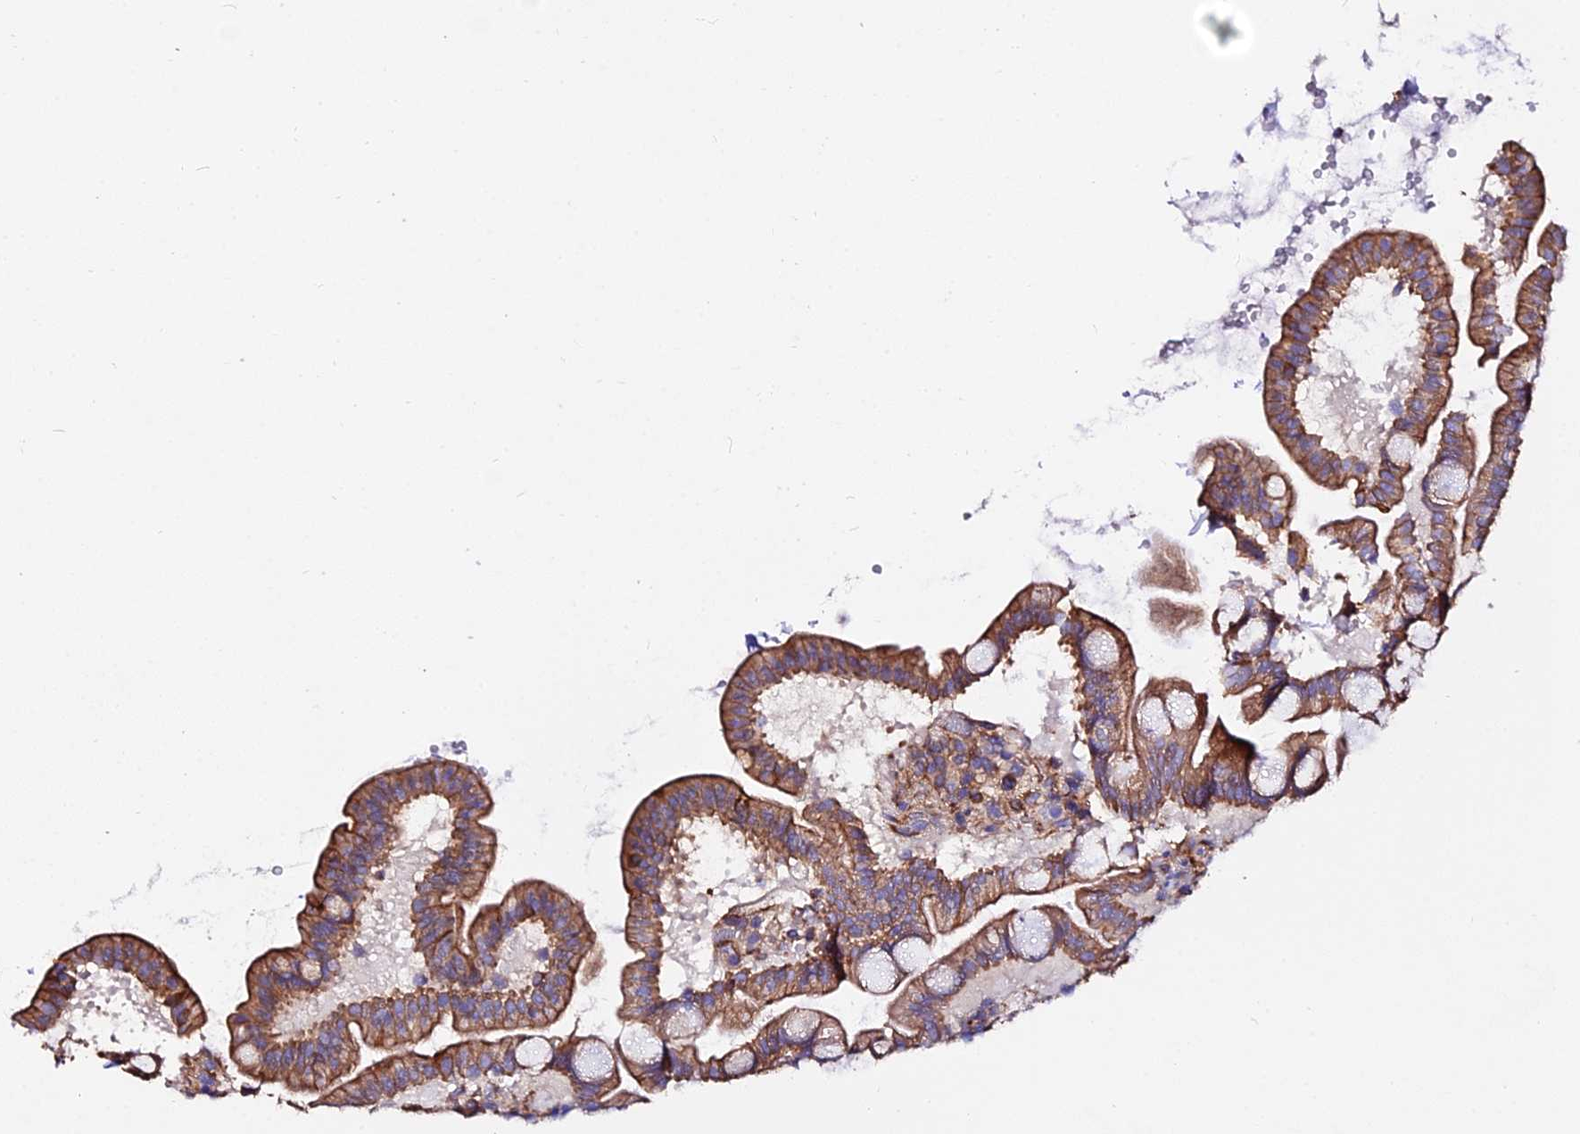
{"staining": {"intensity": "moderate", "quantity": ">75%", "location": "cytoplasmic/membranous"}, "tissue": "small intestine", "cell_type": "Glandular cells", "image_type": "normal", "snomed": [{"axis": "morphology", "description": "Normal tissue, NOS"}, {"axis": "topography", "description": "Small intestine"}], "caption": "A medium amount of moderate cytoplasmic/membranous positivity is seen in about >75% of glandular cells in unremarkable small intestine. (DAB (3,3'-diaminobenzidine) IHC, brown staining for protein, blue staining for nuclei).", "gene": "DAW1", "patient": {"sex": "female", "age": 68}}